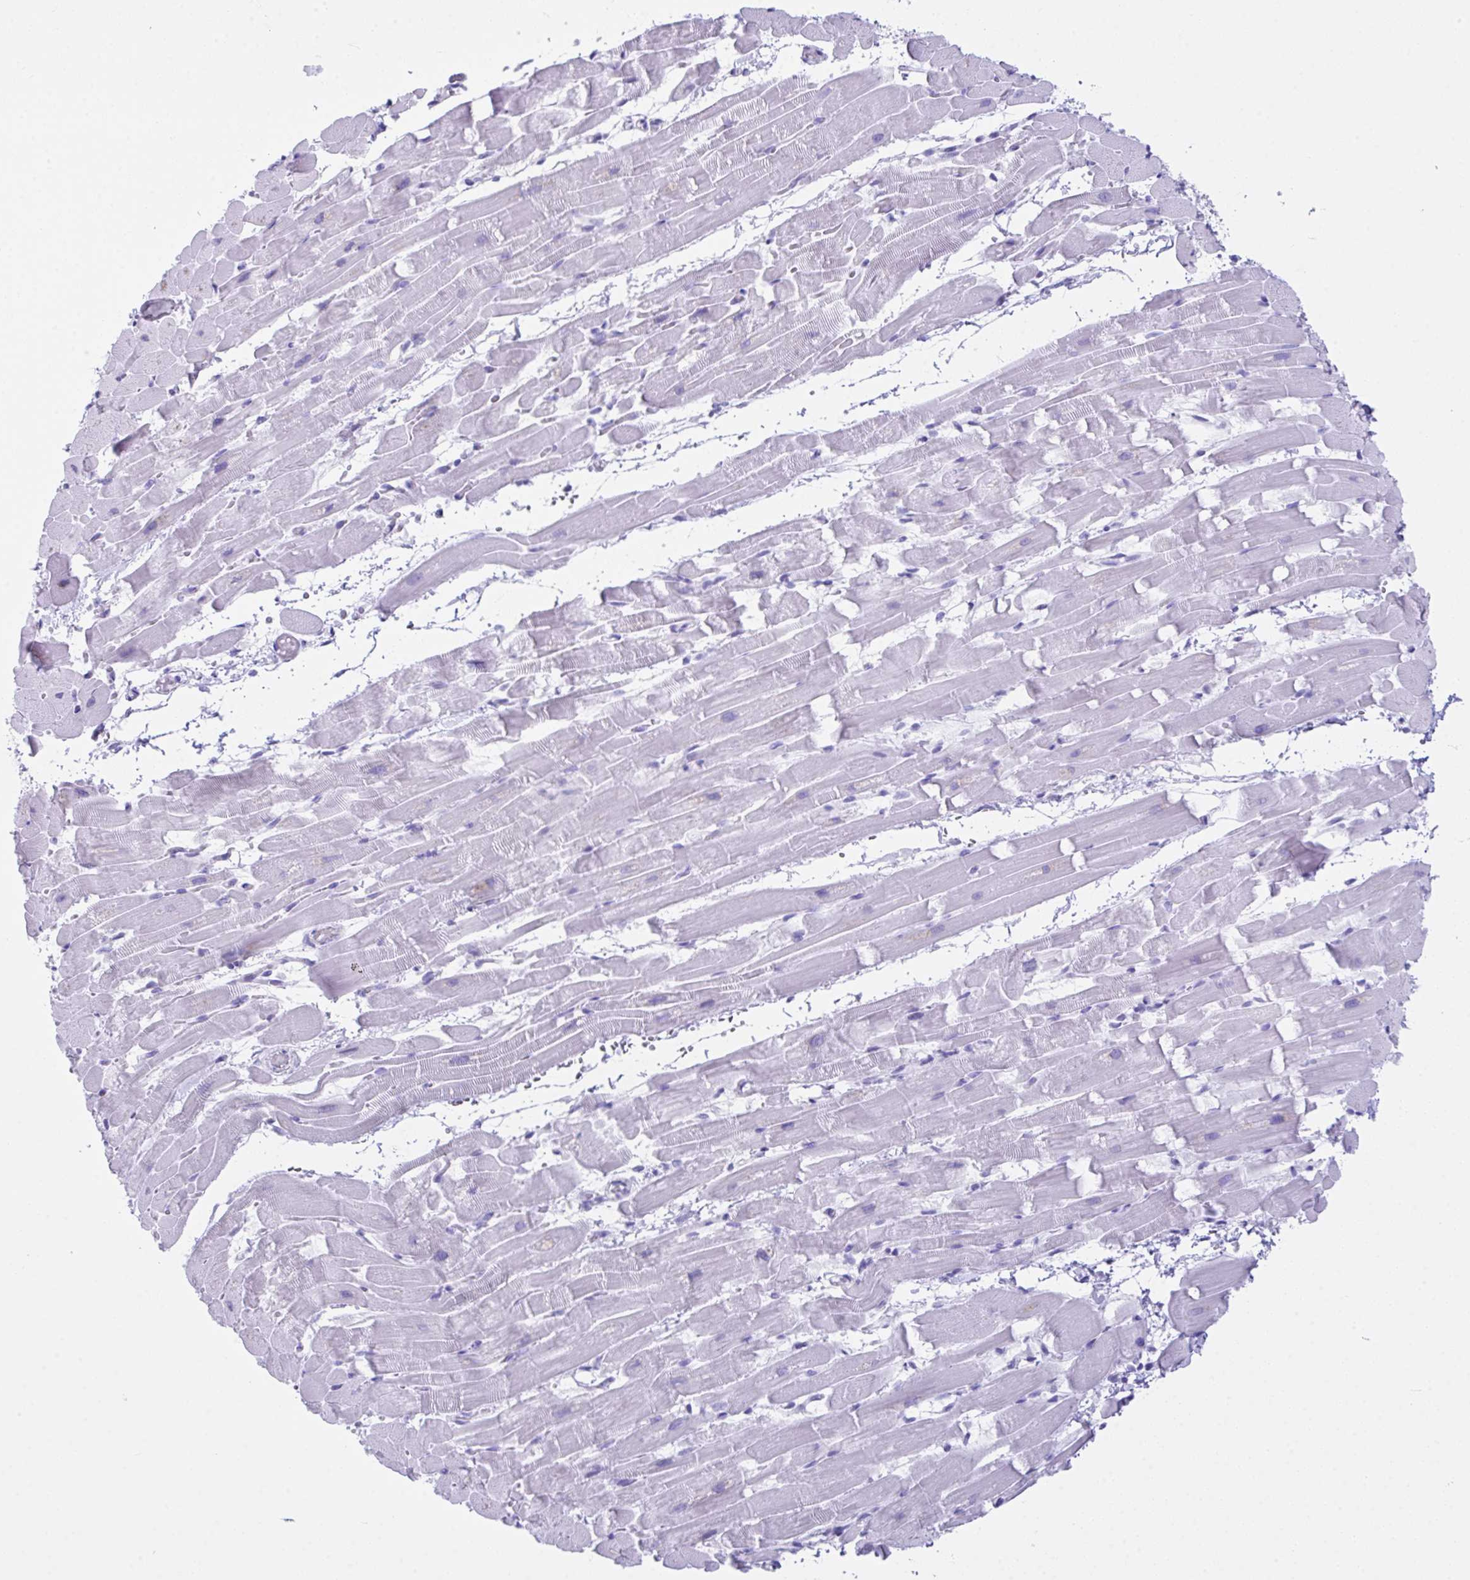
{"staining": {"intensity": "negative", "quantity": "none", "location": "none"}, "tissue": "heart muscle", "cell_type": "Cardiomyocytes", "image_type": "normal", "snomed": [{"axis": "morphology", "description": "Normal tissue, NOS"}, {"axis": "topography", "description": "Heart"}], "caption": "Image shows no significant protein expression in cardiomyocytes of benign heart muscle.", "gene": "LGALS4", "patient": {"sex": "male", "age": 37}}